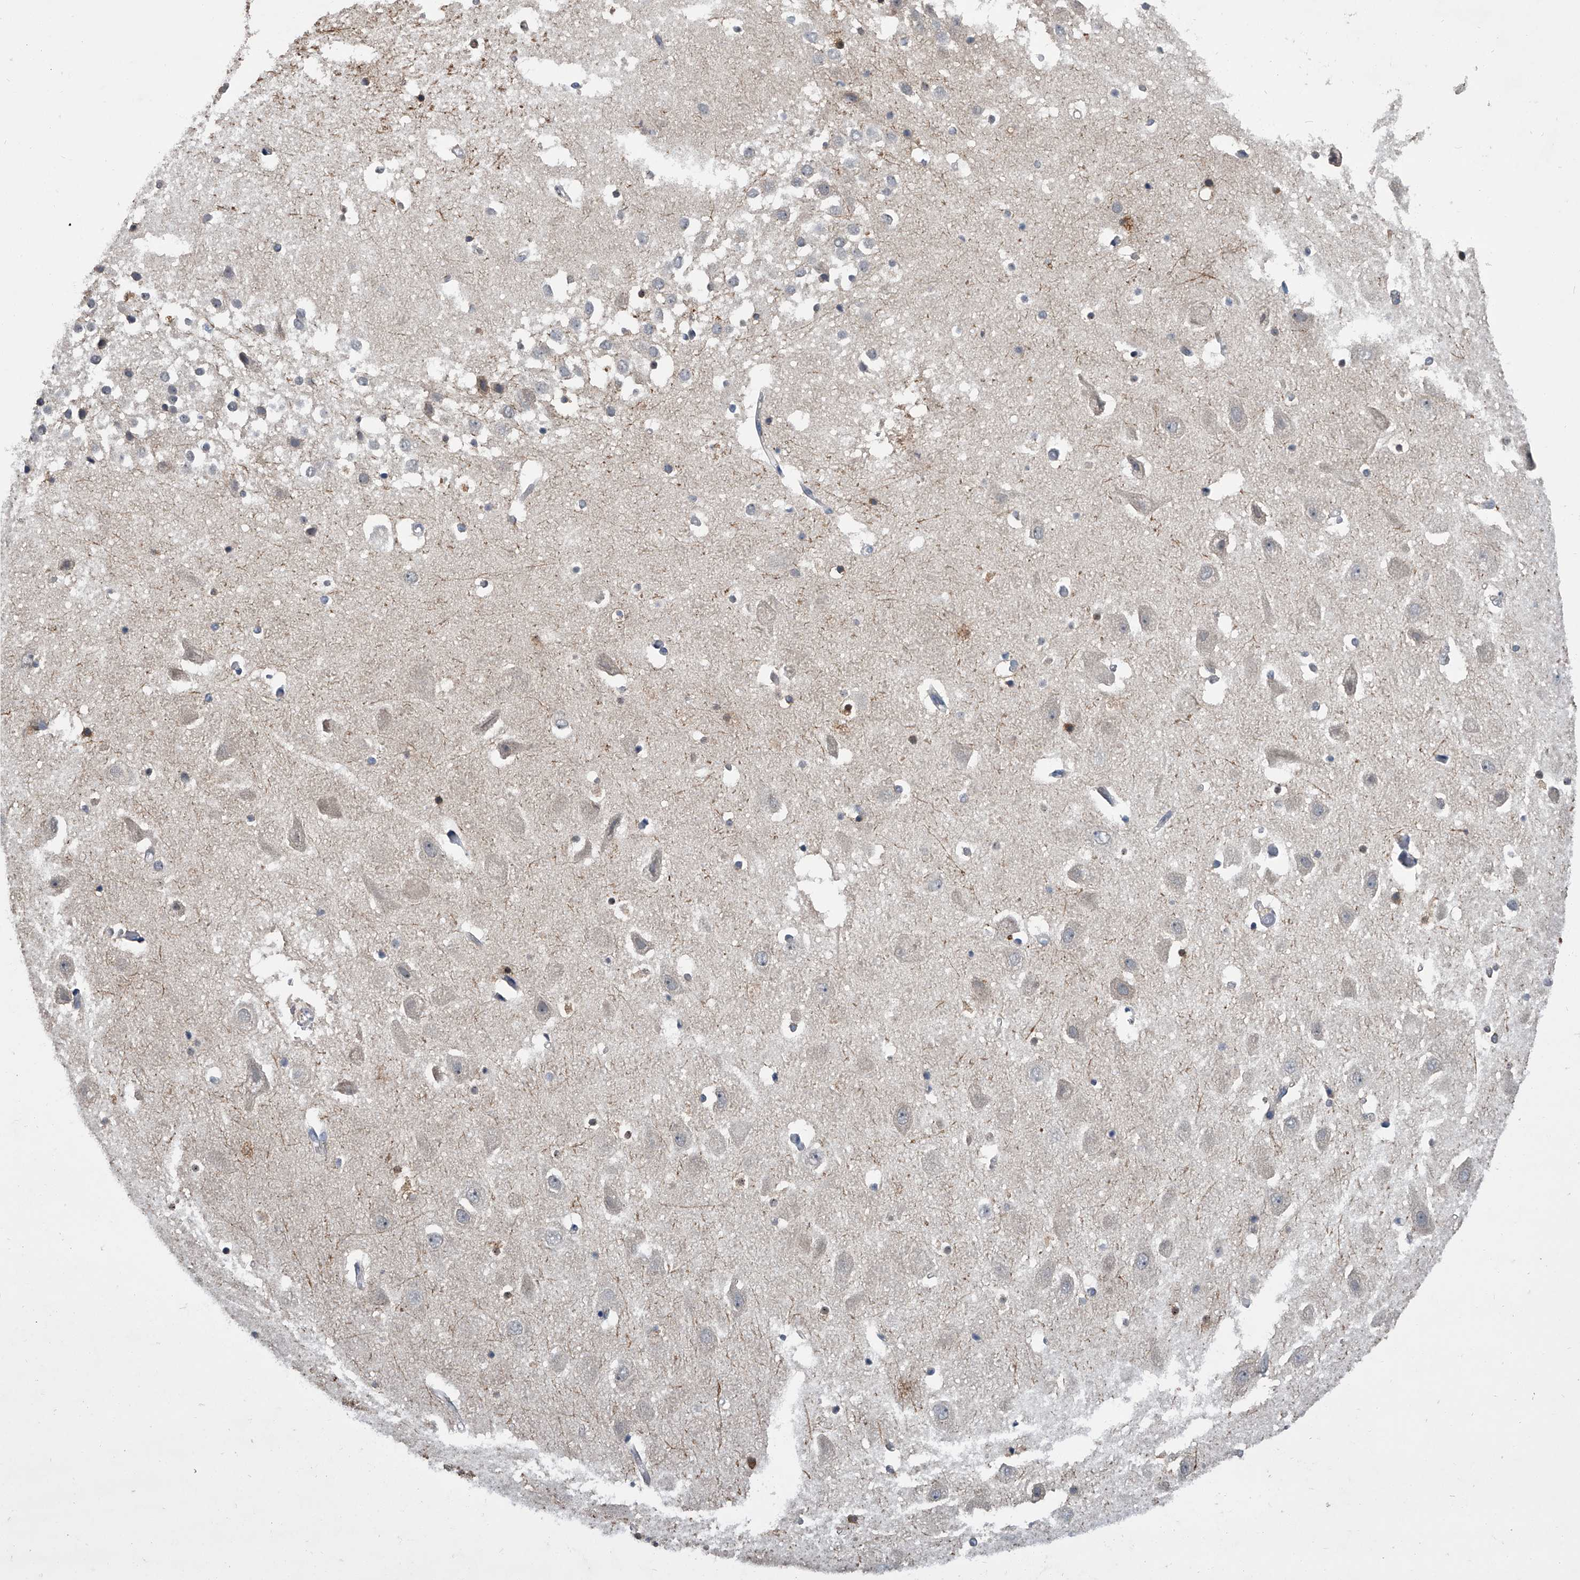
{"staining": {"intensity": "negative", "quantity": "none", "location": "none"}, "tissue": "hippocampus", "cell_type": "Glial cells", "image_type": "normal", "snomed": [{"axis": "morphology", "description": "Normal tissue, NOS"}, {"axis": "topography", "description": "Hippocampus"}], "caption": "A high-resolution image shows IHC staining of unremarkable hippocampus, which exhibits no significant expression in glial cells. (DAB (3,3'-diaminobenzidine) immunohistochemistry, high magnification).", "gene": "MAP4K3", "patient": {"sex": "female", "age": 52}}